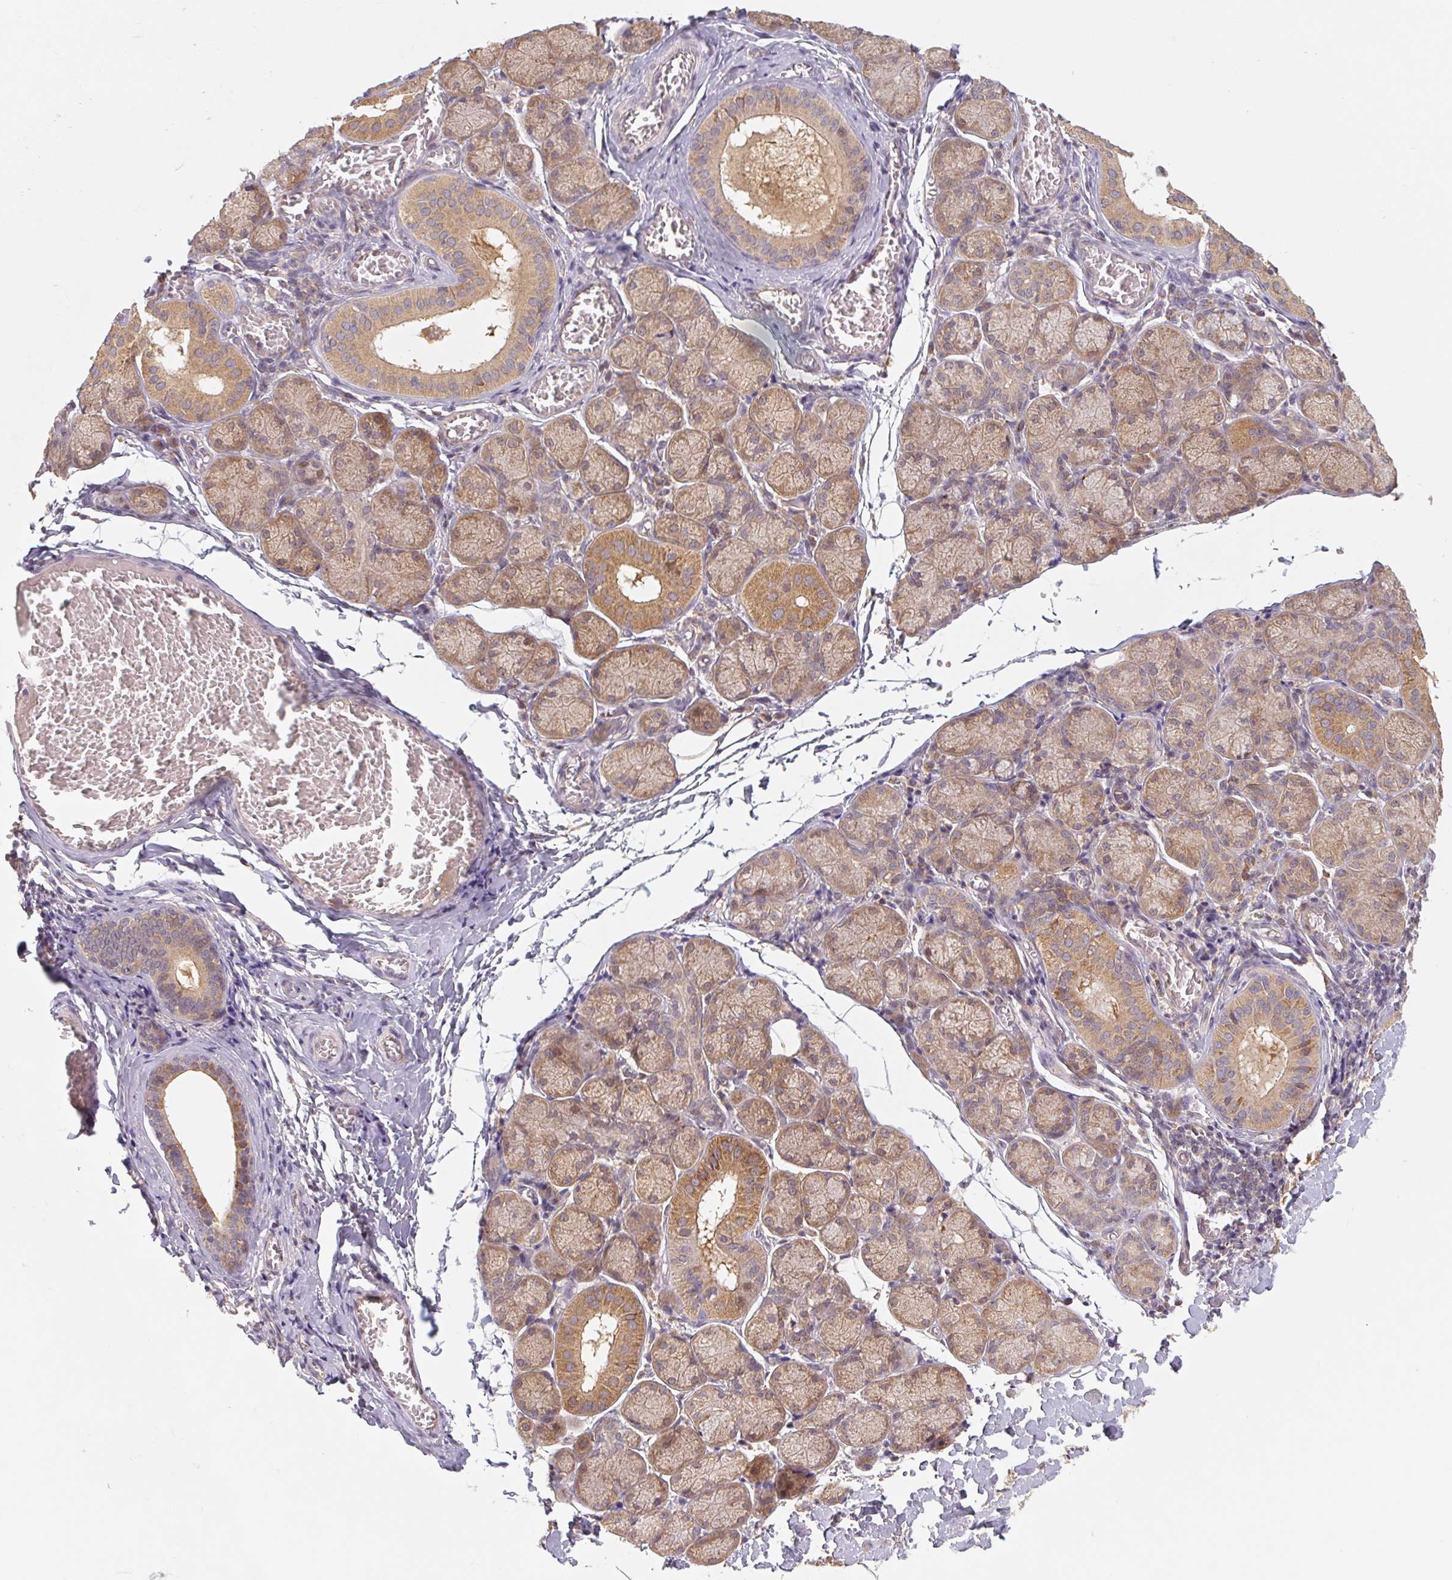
{"staining": {"intensity": "moderate", "quantity": "25%-75%", "location": "cytoplasmic/membranous"}, "tissue": "salivary gland", "cell_type": "Glandular cells", "image_type": "normal", "snomed": [{"axis": "morphology", "description": "Normal tissue, NOS"}, {"axis": "topography", "description": "Salivary gland"}], "caption": "Immunohistochemistry (DAB (3,3'-diaminobenzidine)) staining of benign human salivary gland shows moderate cytoplasmic/membranous protein expression in about 25%-75% of glandular cells.", "gene": "MTHFD1L", "patient": {"sex": "female", "age": 24}}